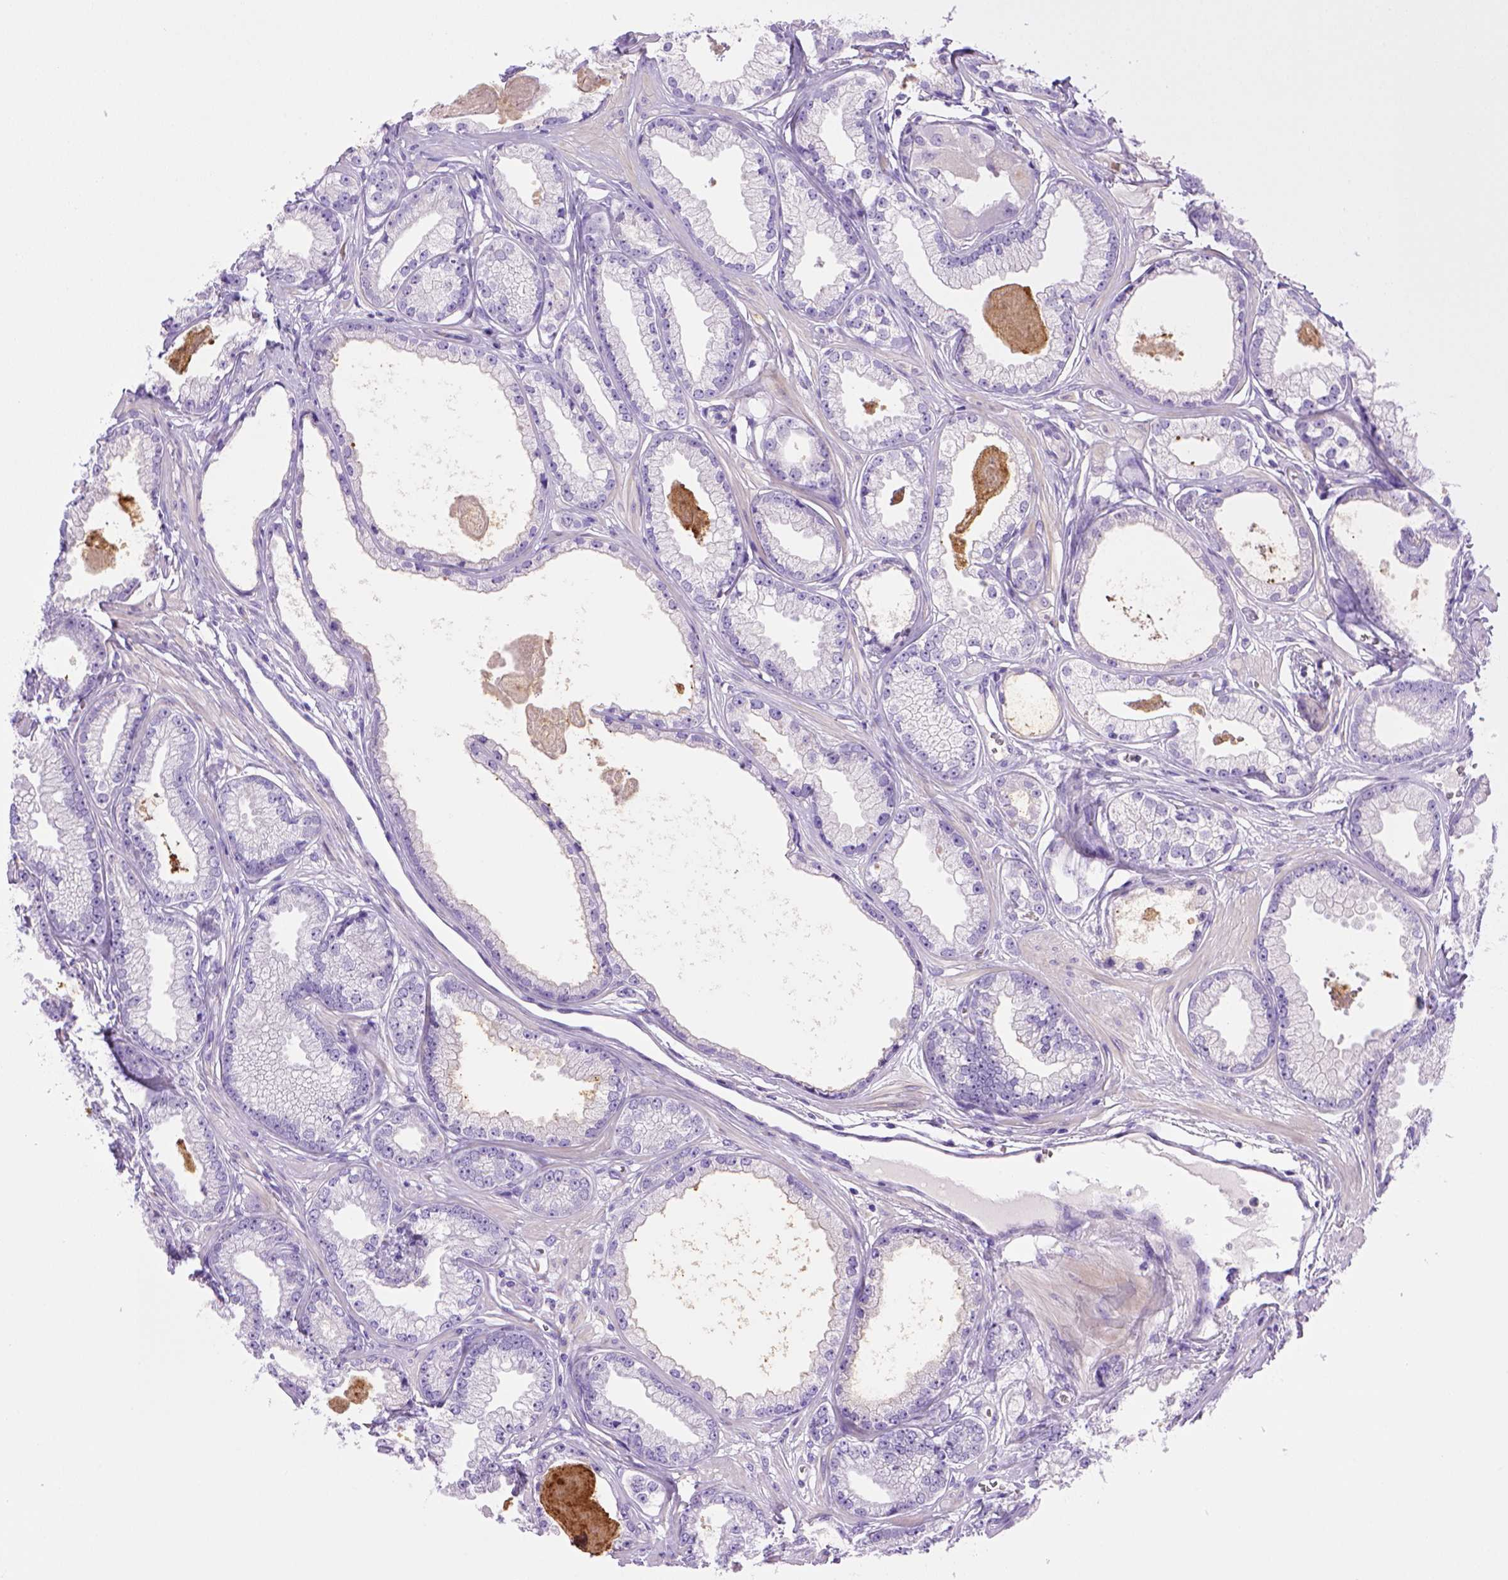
{"staining": {"intensity": "negative", "quantity": "none", "location": "none"}, "tissue": "prostate cancer", "cell_type": "Tumor cells", "image_type": "cancer", "snomed": [{"axis": "morphology", "description": "Adenocarcinoma, Low grade"}, {"axis": "topography", "description": "Prostate"}], "caption": "The histopathology image shows no staining of tumor cells in prostate cancer (adenocarcinoma (low-grade)).", "gene": "BAAT", "patient": {"sex": "male", "age": 64}}